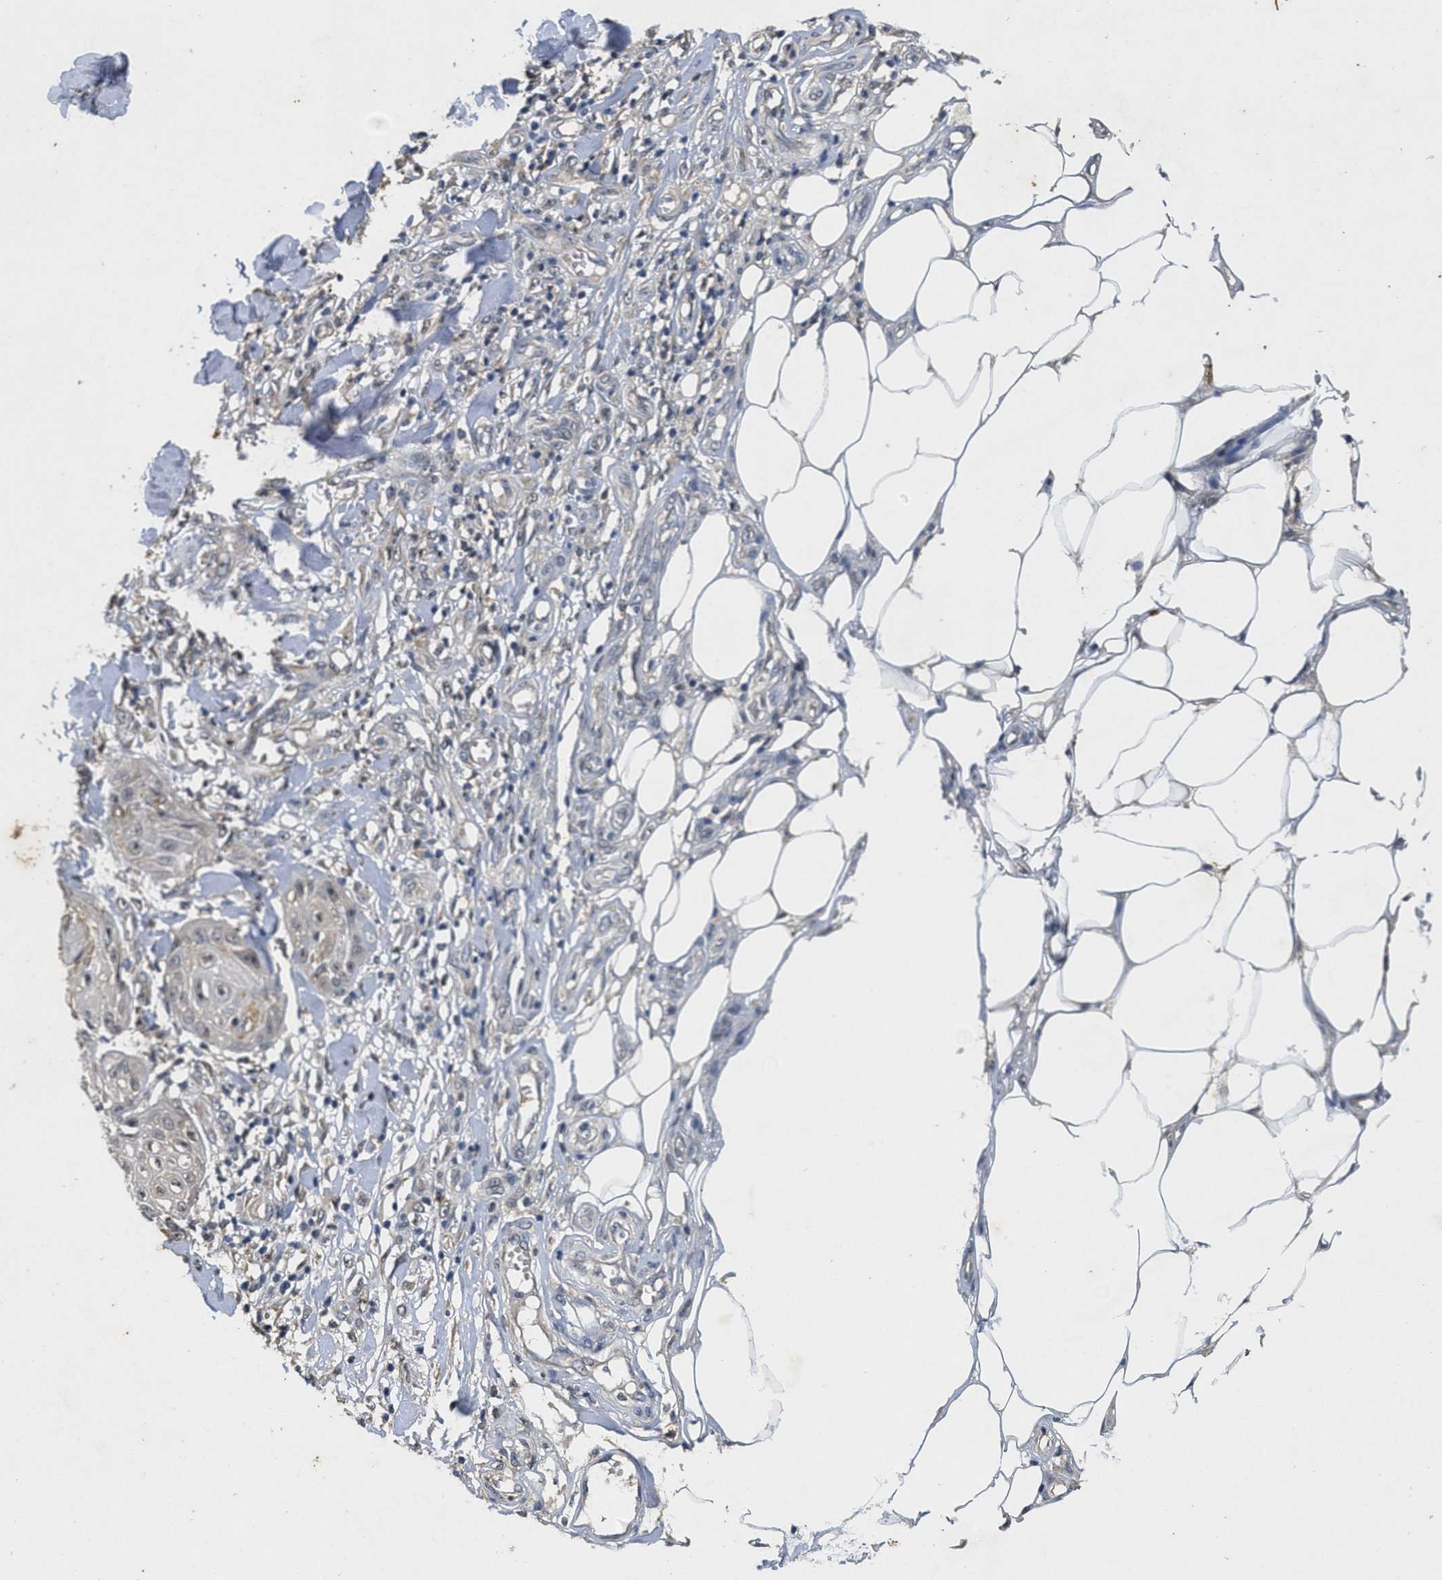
{"staining": {"intensity": "weak", "quantity": "<25%", "location": "cytoplasmic/membranous"}, "tissue": "skin cancer", "cell_type": "Tumor cells", "image_type": "cancer", "snomed": [{"axis": "morphology", "description": "Squamous cell carcinoma, NOS"}, {"axis": "topography", "description": "Skin"}], "caption": "The micrograph demonstrates no significant expression in tumor cells of squamous cell carcinoma (skin).", "gene": "PAPOLG", "patient": {"sex": "male", "age": 74}}